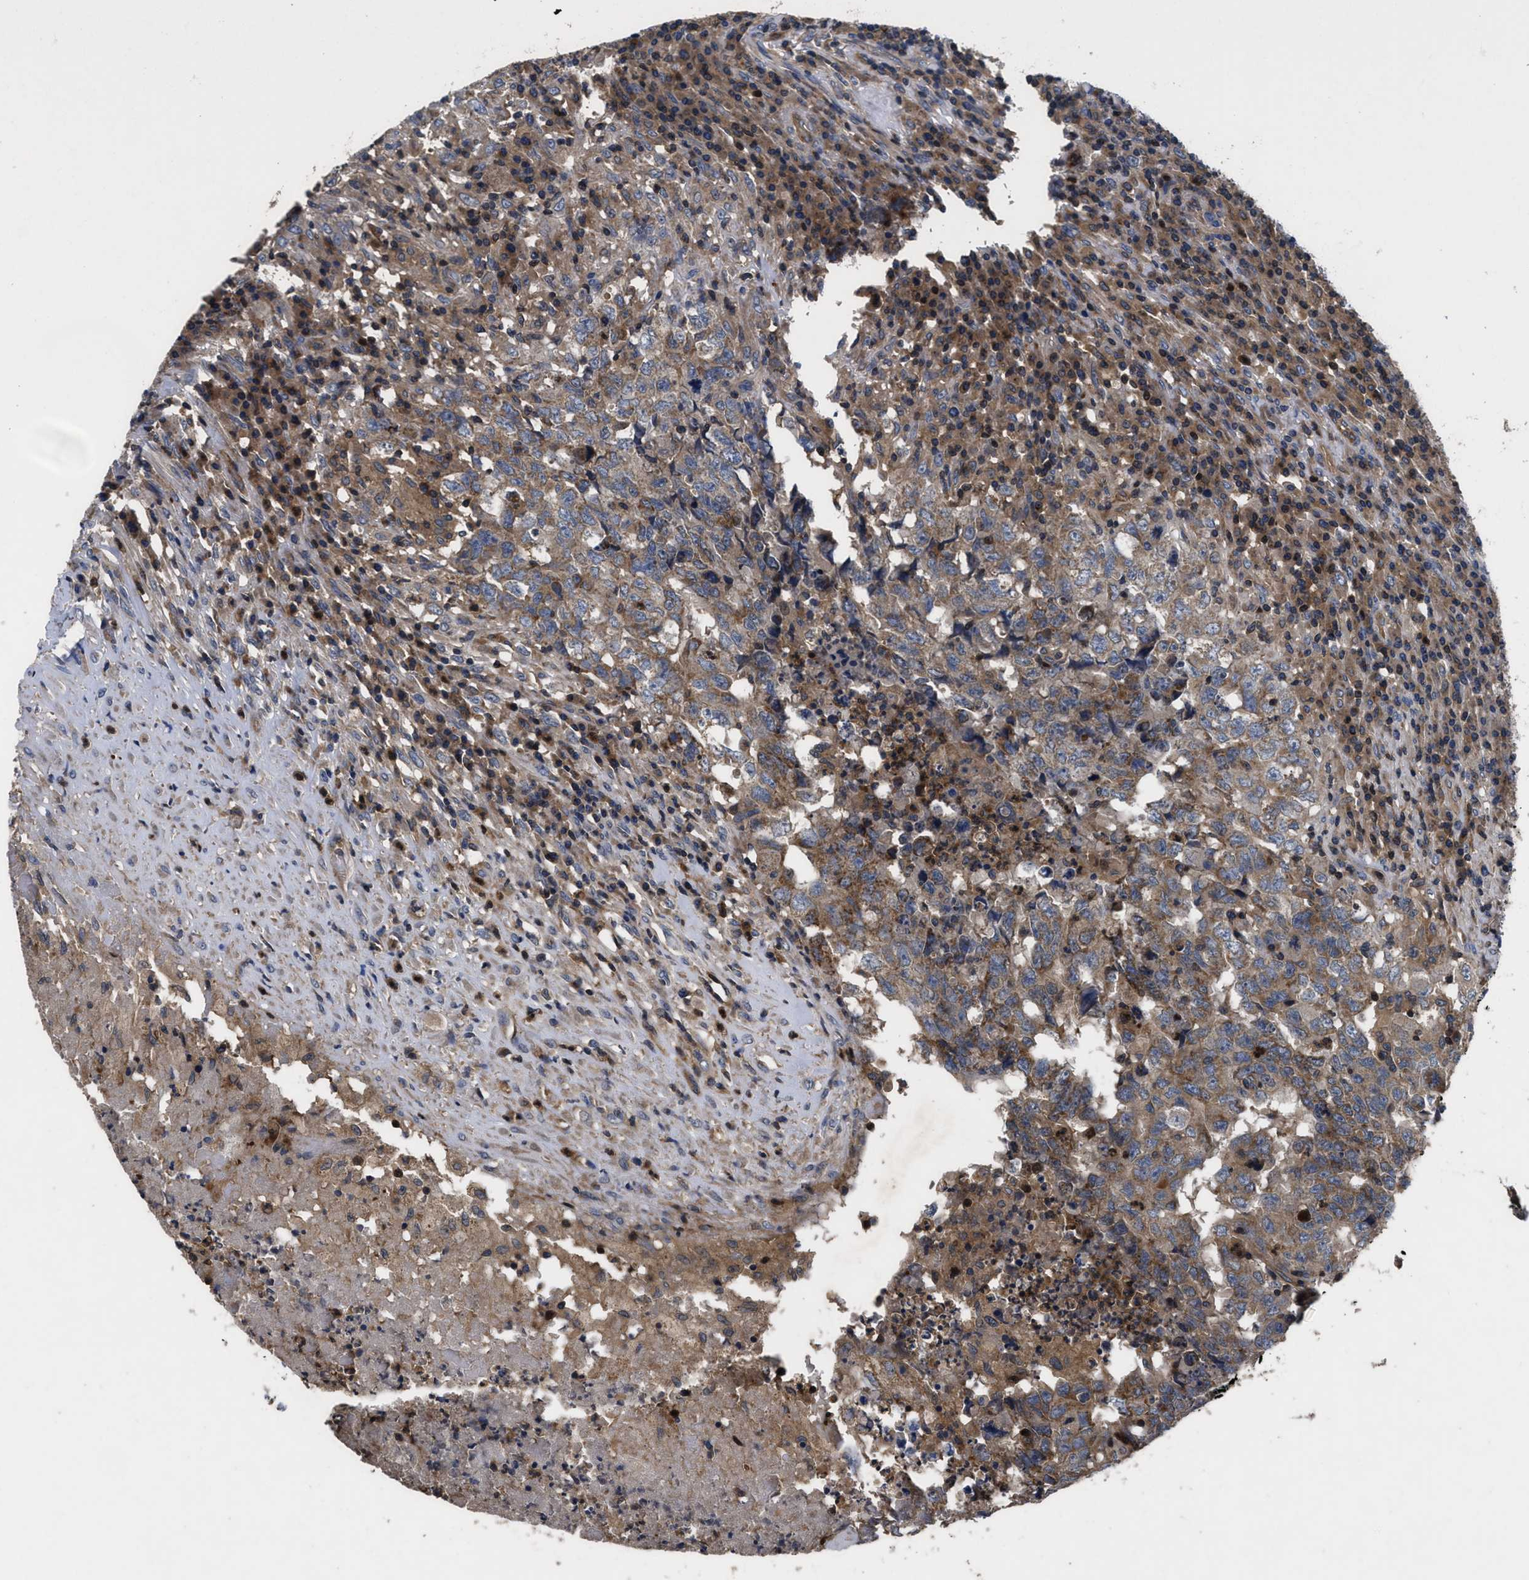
{"staining": {"intensity": "weak", "quantity": ">75%", "location": "cytoplasmic/membranous"}, "tissue": "testis cancer", "cell_type": "Tumor cells", "image_type": "cancer", "snomed": [{"axis": "morphology", "description": "Necrosis, NOS"}, {"axis": "morphology", "description": "Carcinoma, Embryonal, NOS"}, {"axis": "topography", "description": "Testis"}], "caption": "High-magnification brightfield microscopy of testis embryonal carcinoma stained with DAB (brown) and counterstained with hematoxylin (blue). tumor cells exhibit weak cytoplasmic/membranous staining is present in approximately>75% of cells.", "gene": "YBEY", "patient": {"sex": "male", "age": 19}}